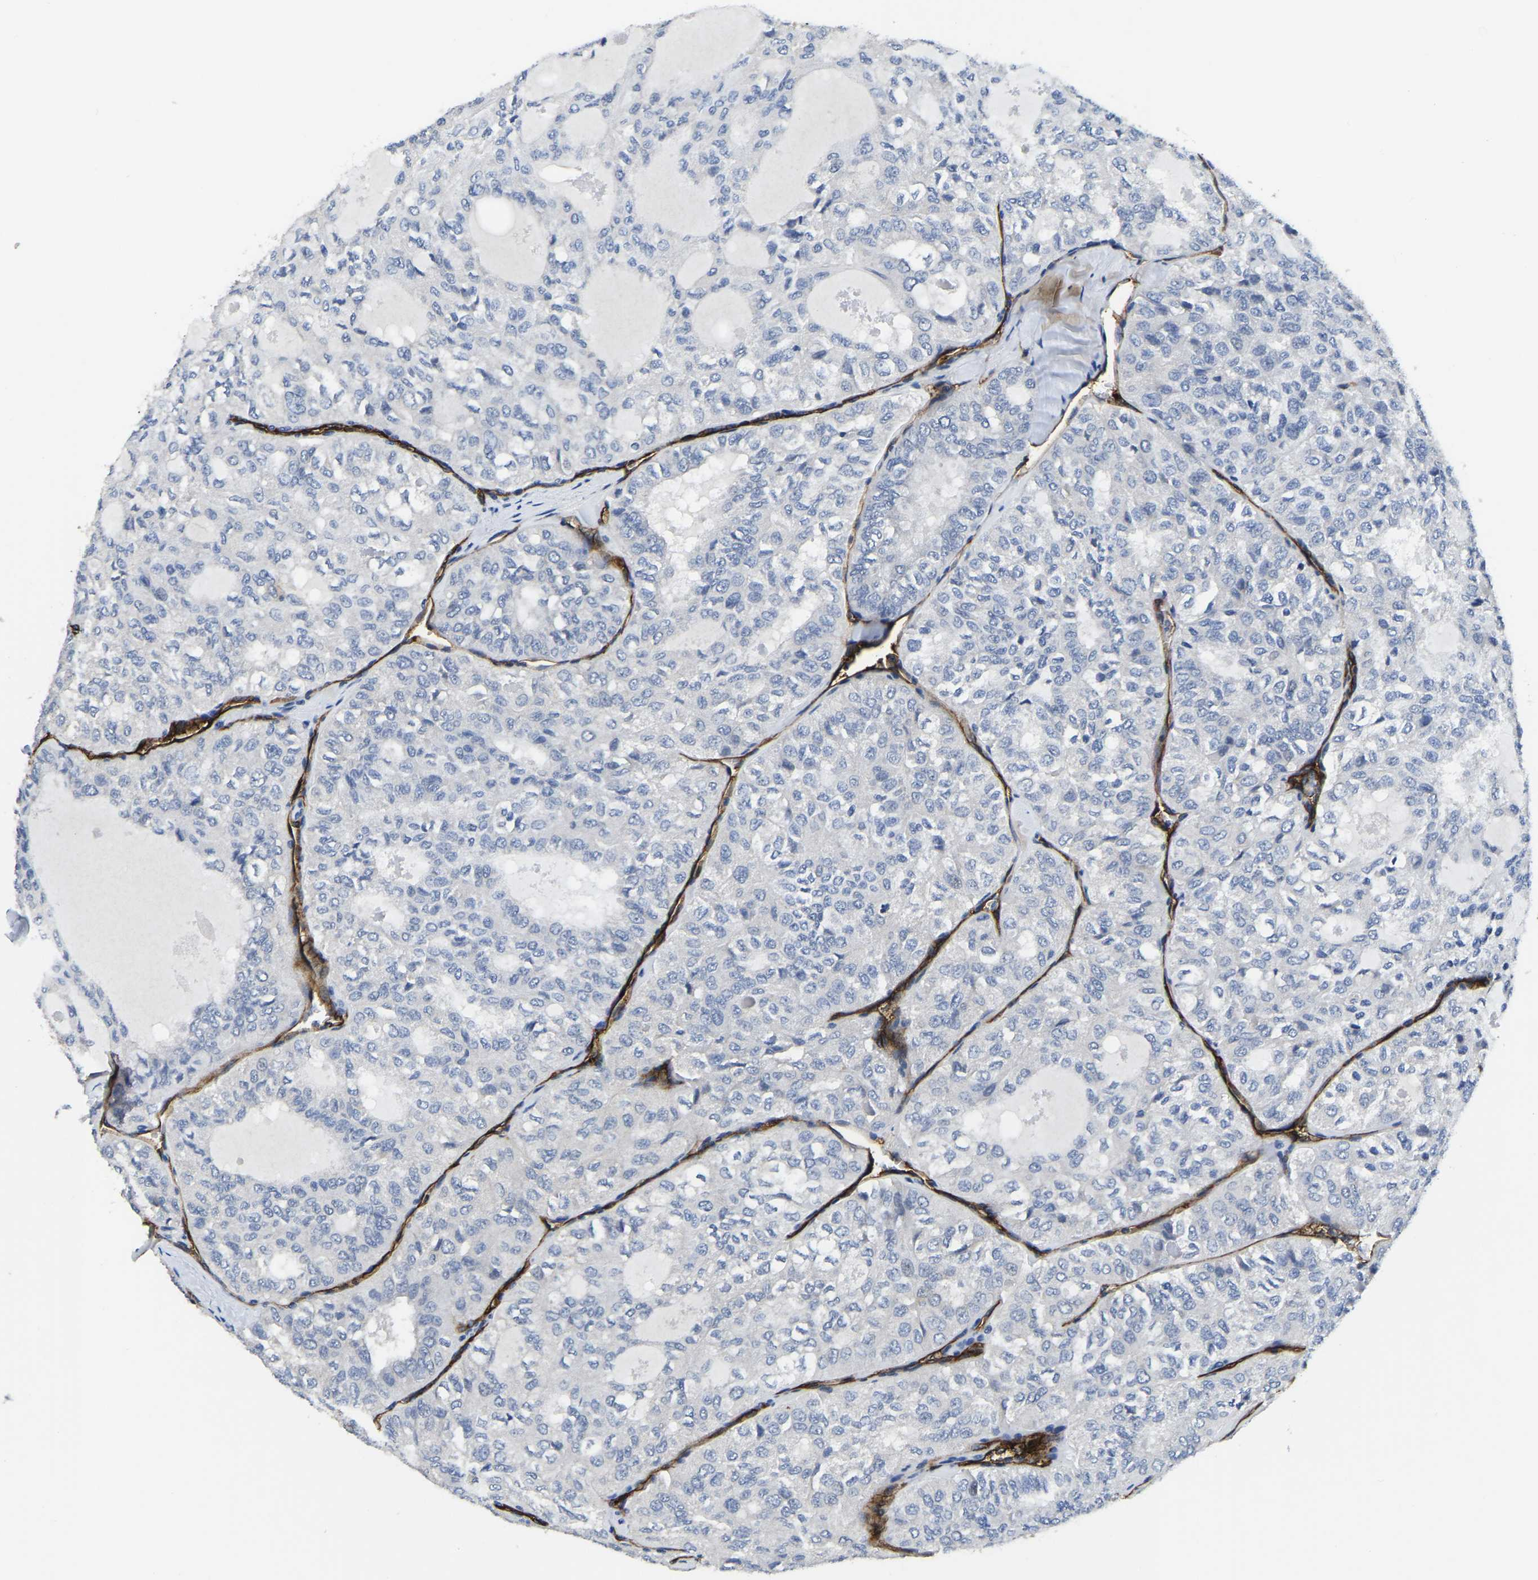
{"staining": {"intensity": "negative", "quantity": "none", "location": "none"}, "tissue": "thyroid cancer", "cell_type": "Tumor cells", "image_type": "cancer", "snomed": [{"axis": "morphology", "description": "Follicular adenoma carcinoma, NOS"}, {"axis": "topography", "description": "Thyroid gland"}], "caption": "Immunohistochemistry photomicrograph of neoplastic tissue: human thyroid follicular adenoma carcinoma stained with DAB (3,3'-diaminobenzidine) exhibits no significant protein expression in tumor cells.", "gene": "ITGA2", "patient": {"sex": "male", "age": 75}}